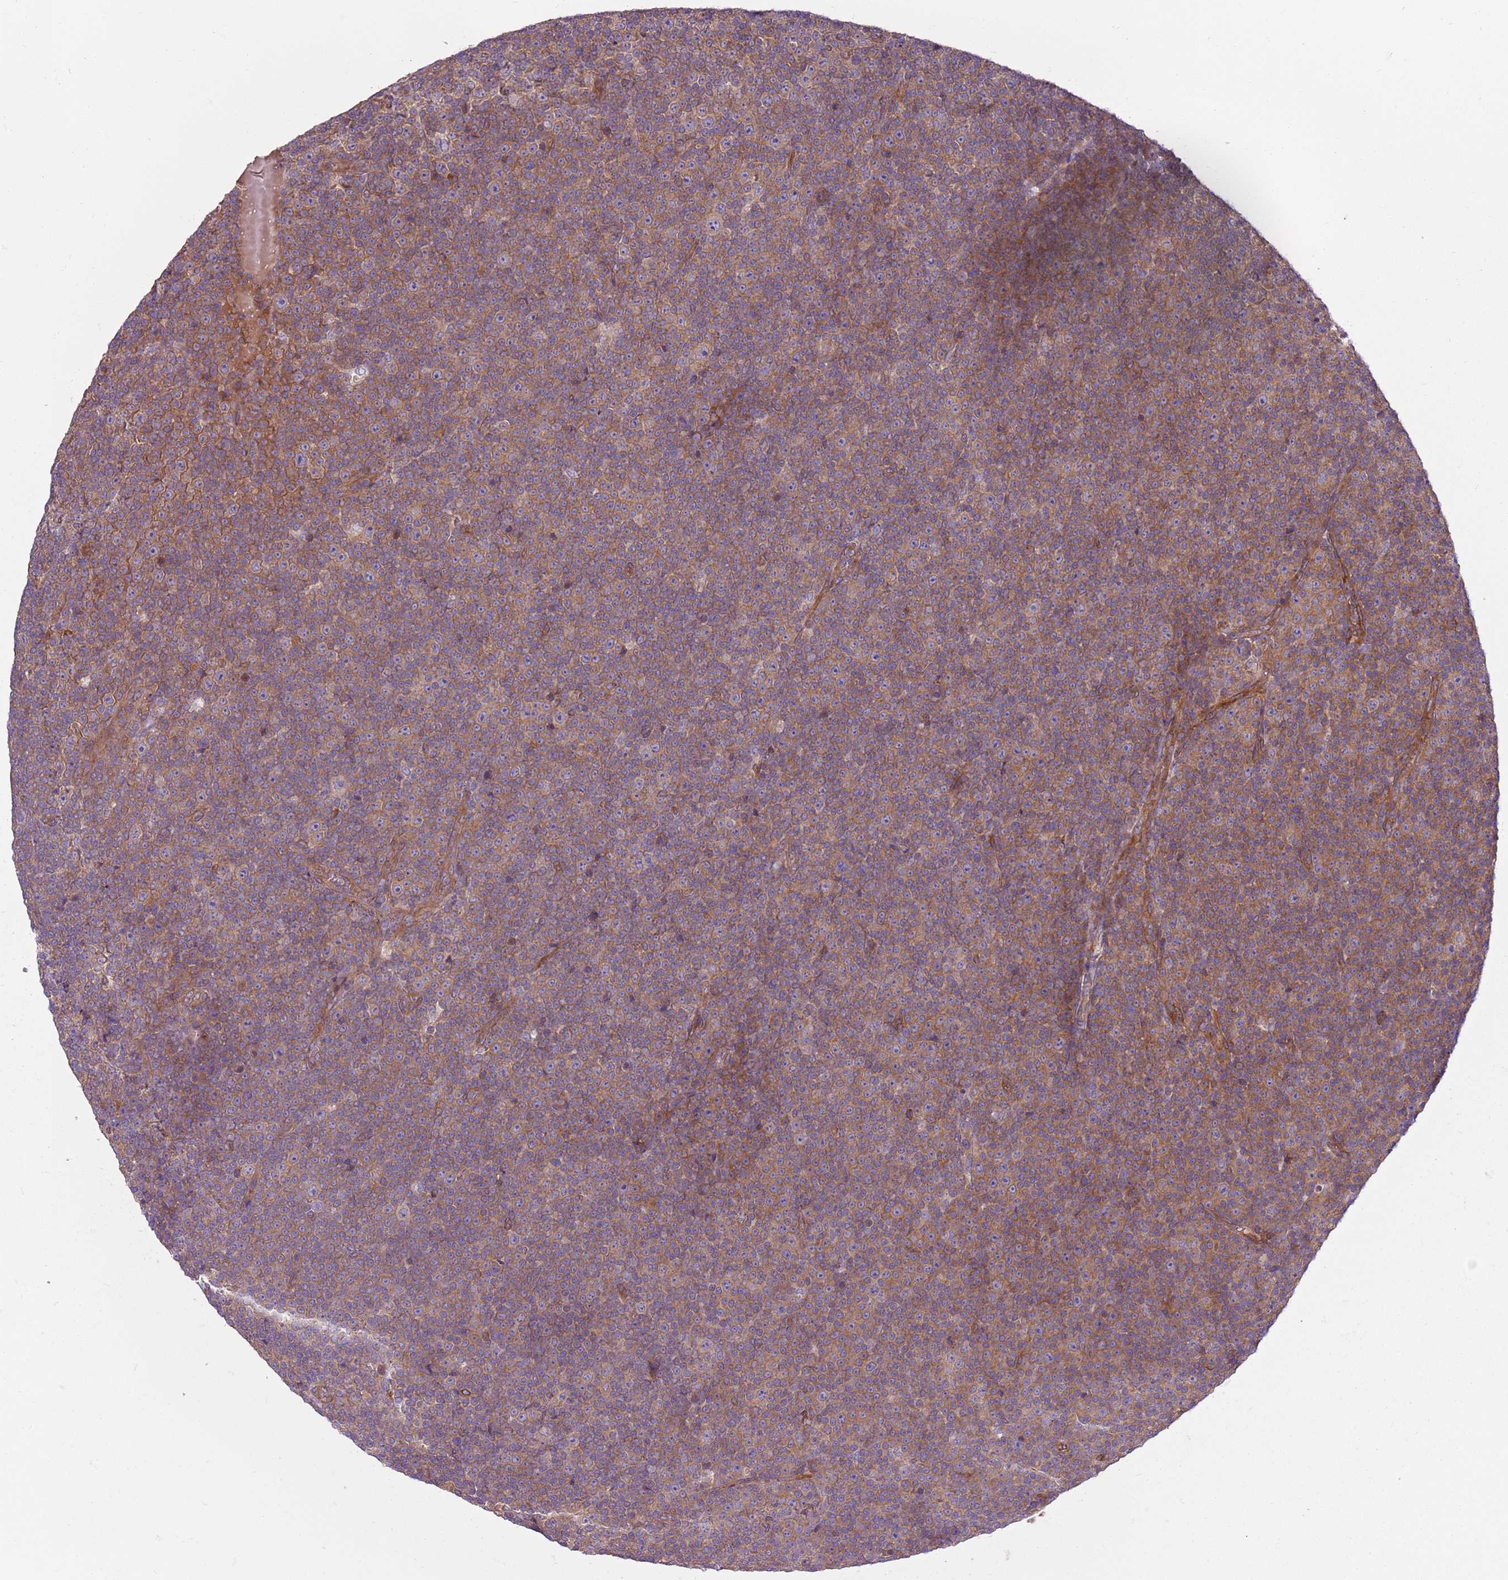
{"staining": {"intensity": "moderate", "quantity": ">75%", "location": "cytoplasmic/membranous"}, "tissue": "lymphoma", "cell_type": "Tumor cells", "image_type": "cancer", "snomed": [{"axis": "morphology", "description": "Malignant lymphoma, non-Hodgkin's type, Low grade"}, {"axis": "topography", "description": "Lymph node"}], "caption": "Protein staining shows moderate cytoplasmic/membranous staining in about >75% of tumor cells in low-grade malignant lymphoma, non-Hodgkin's type. (DAB = brown stain, brightfield microscopy at high magnification).", "gene": "GNL1", "patient": {"sex": "female", "age": 67}}